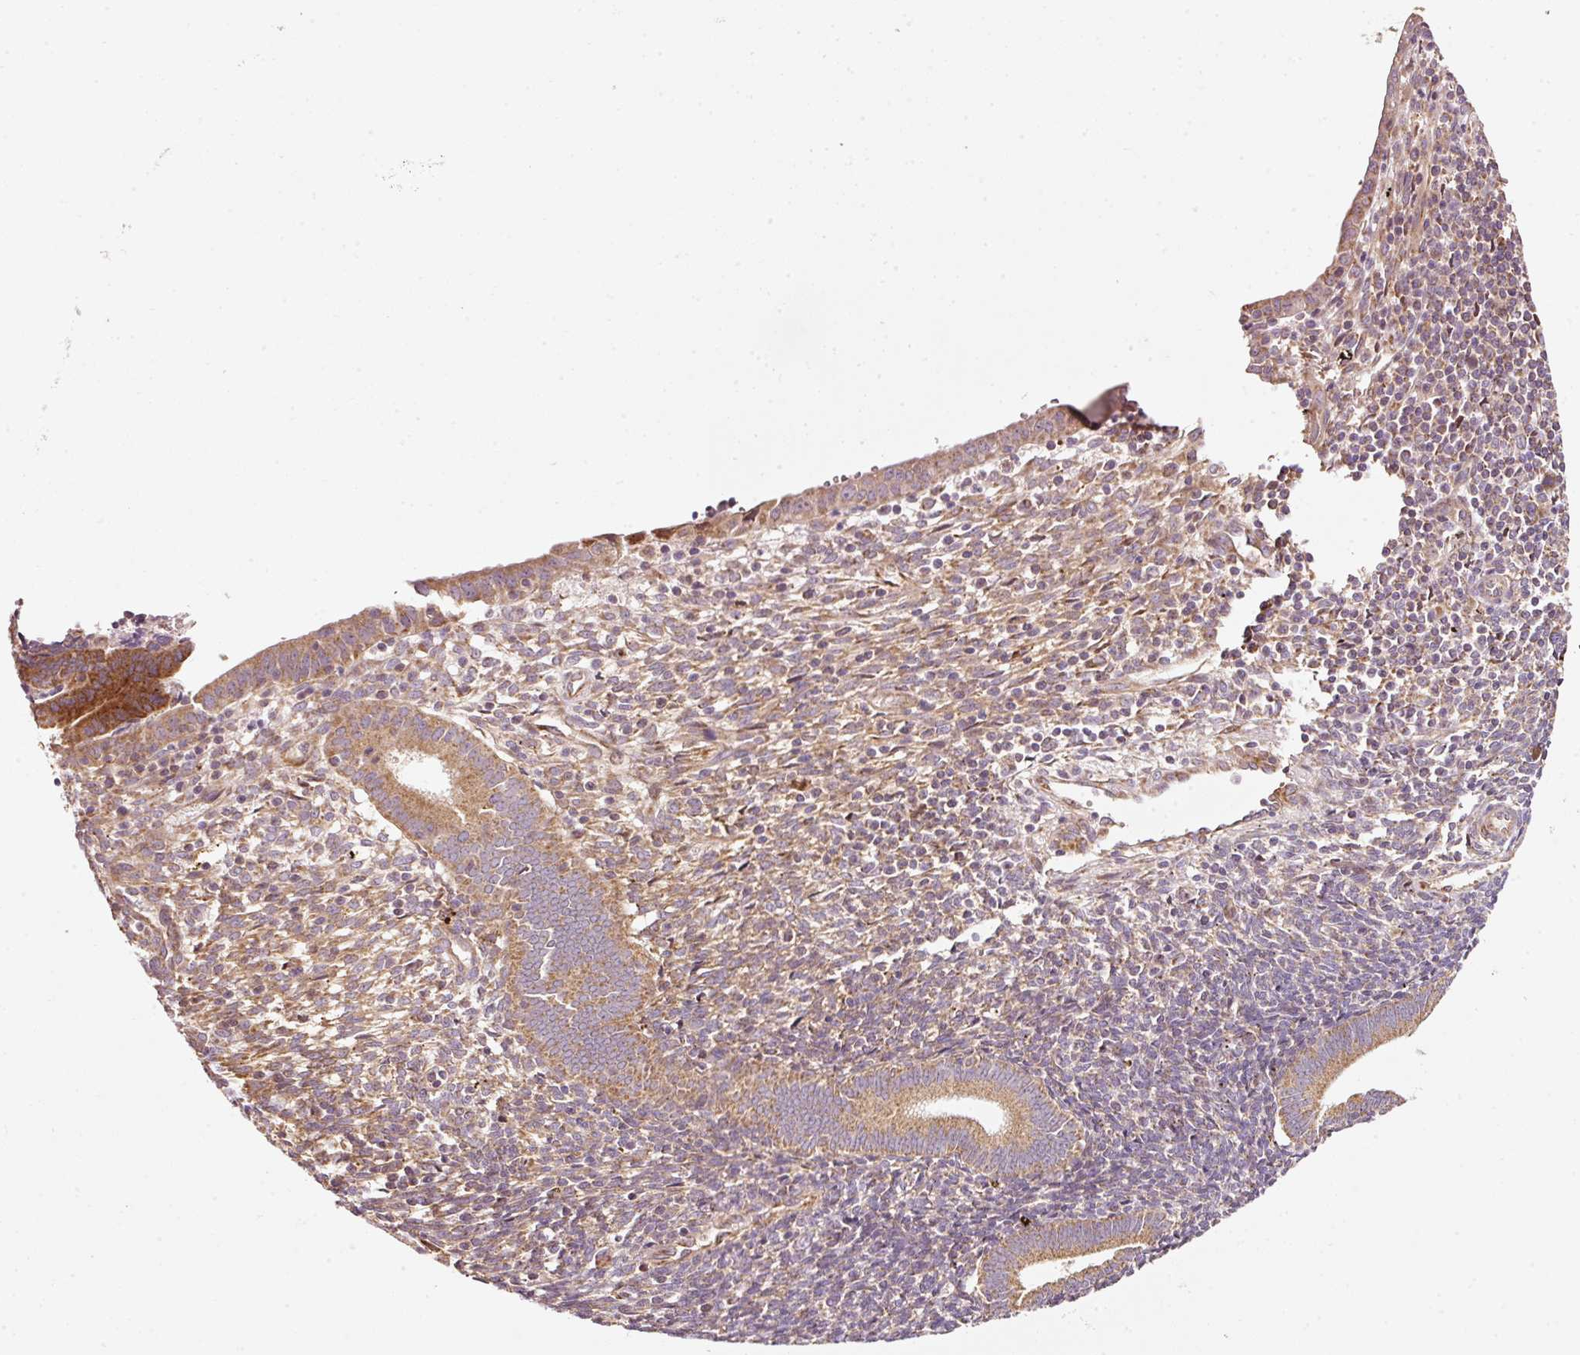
{"staining": {"intensity": "moderate", "quantity": ">75%", "location": "cytoplasmic/membranous"}, "tissue": "endometrium", "cell_type": "Cells in endometrial stroma", "image_type": "normal", "snomed": [{"axis": "morphology", "description": "Normal tissue, NOS"}, {"axis": "topography", "description": "Endometrium"}], "caption": "Immunohistochemistry (DAB) staining of normal human endometrium shows moderate cytoplasmic/membranous protein positivity in approximately >75% of cells in endometrial stroma. (Brightfield microscopy of DAB IHC at high magnification).", "gene": "ISCU", "patient": {"sex": "female", "age": 41}}